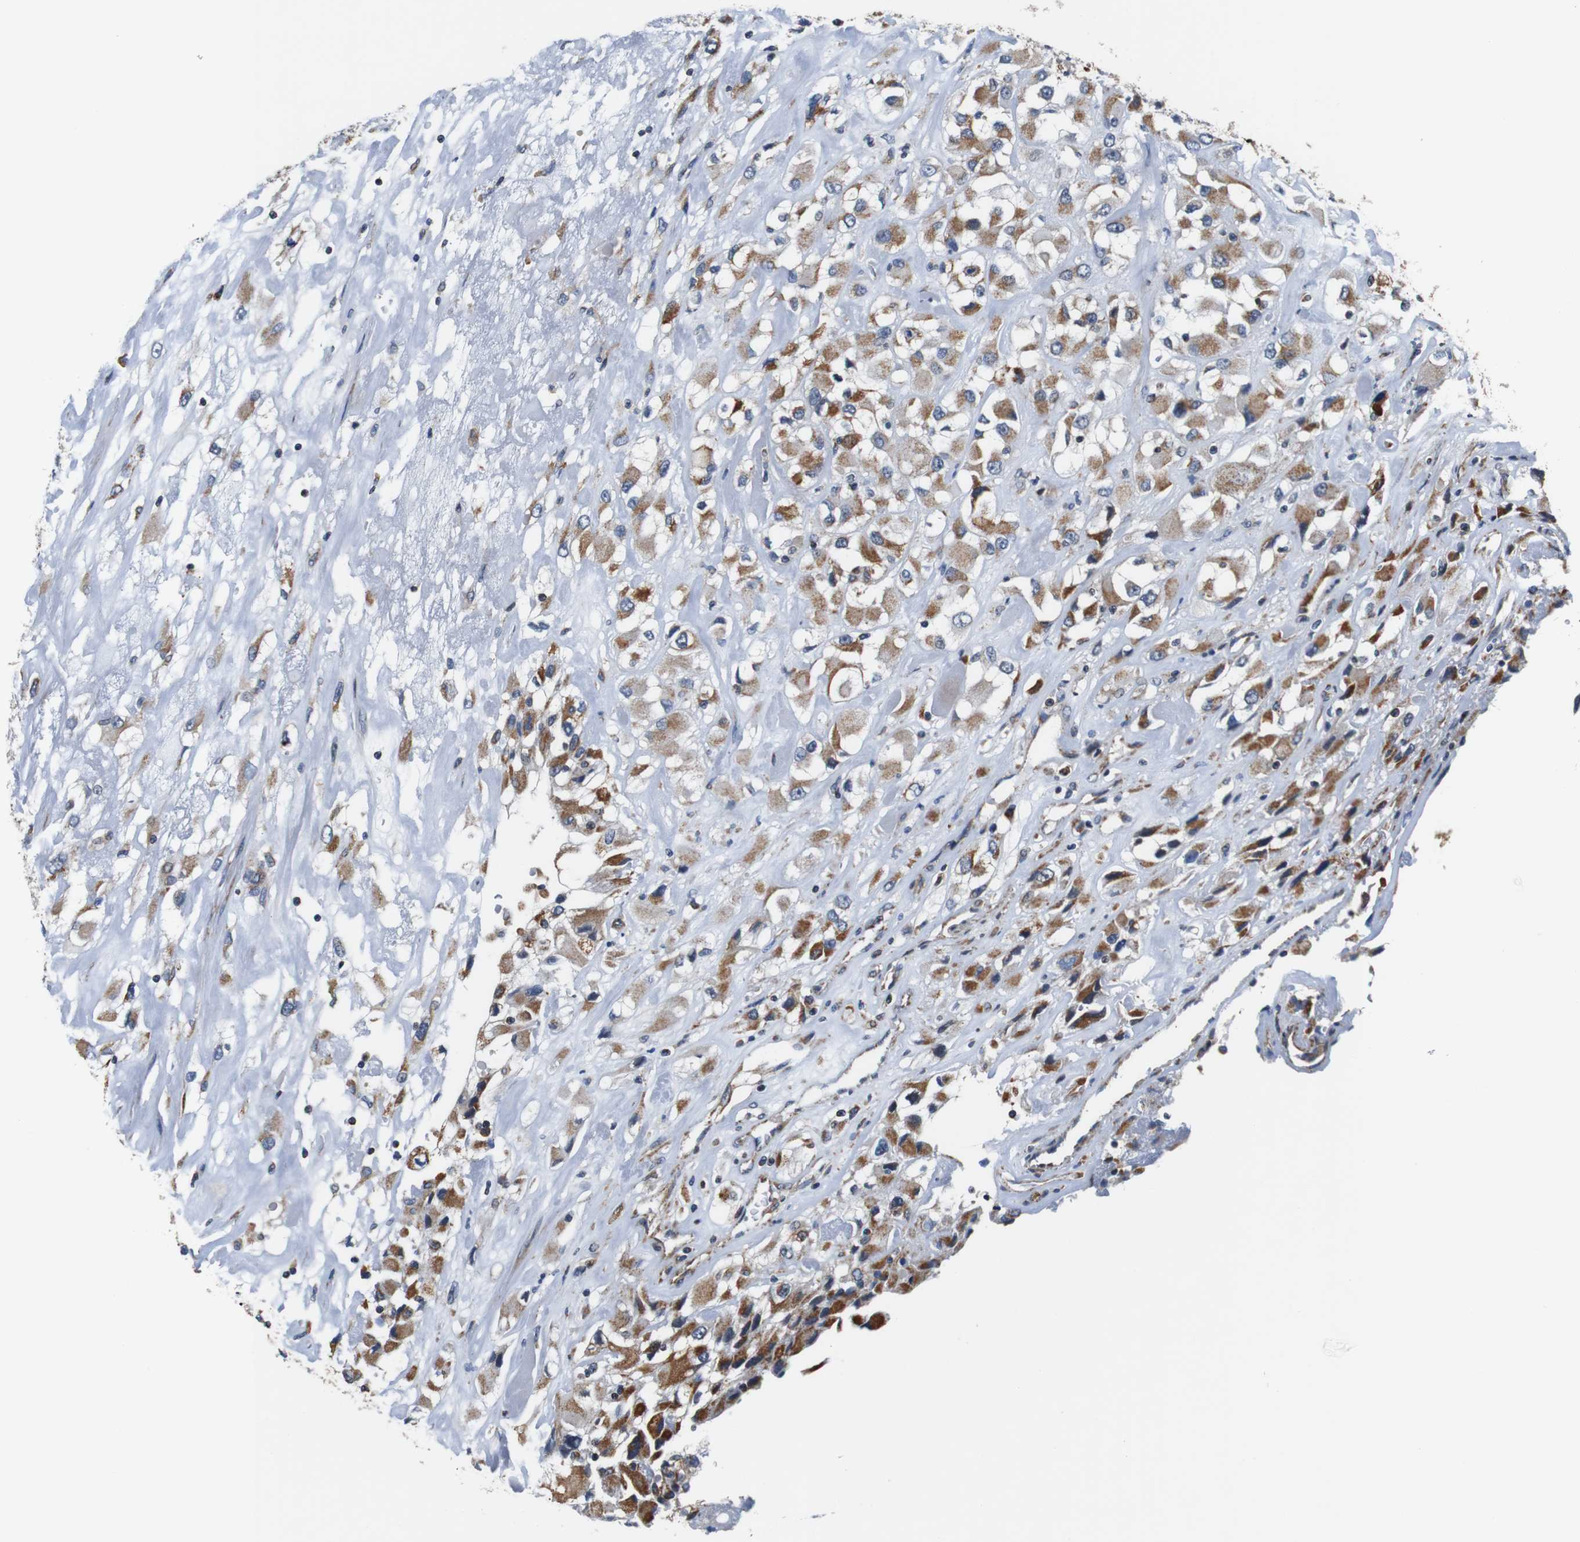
{"staining": {"intensity": "moderate", "quantity": ">75%", "location": "cytoplasmic/membranous"}, "tissue": "renal cancer", "cell_type": "Tumor cells", "image_type": "cancer", "snomed": [{"axis": "morphology", "description": "Adenocarcinoma, NOS"}, {"axis": "topography", "description": "Kidney"}], "caption": "Protein staining of renal cancer (adenocarcinoma) tissue shows moderate cytoplasmic/membranous expression in about >75% of tumor cells.", "gene": "LRP4", "patient": {"sex": "female", "age": 52}}